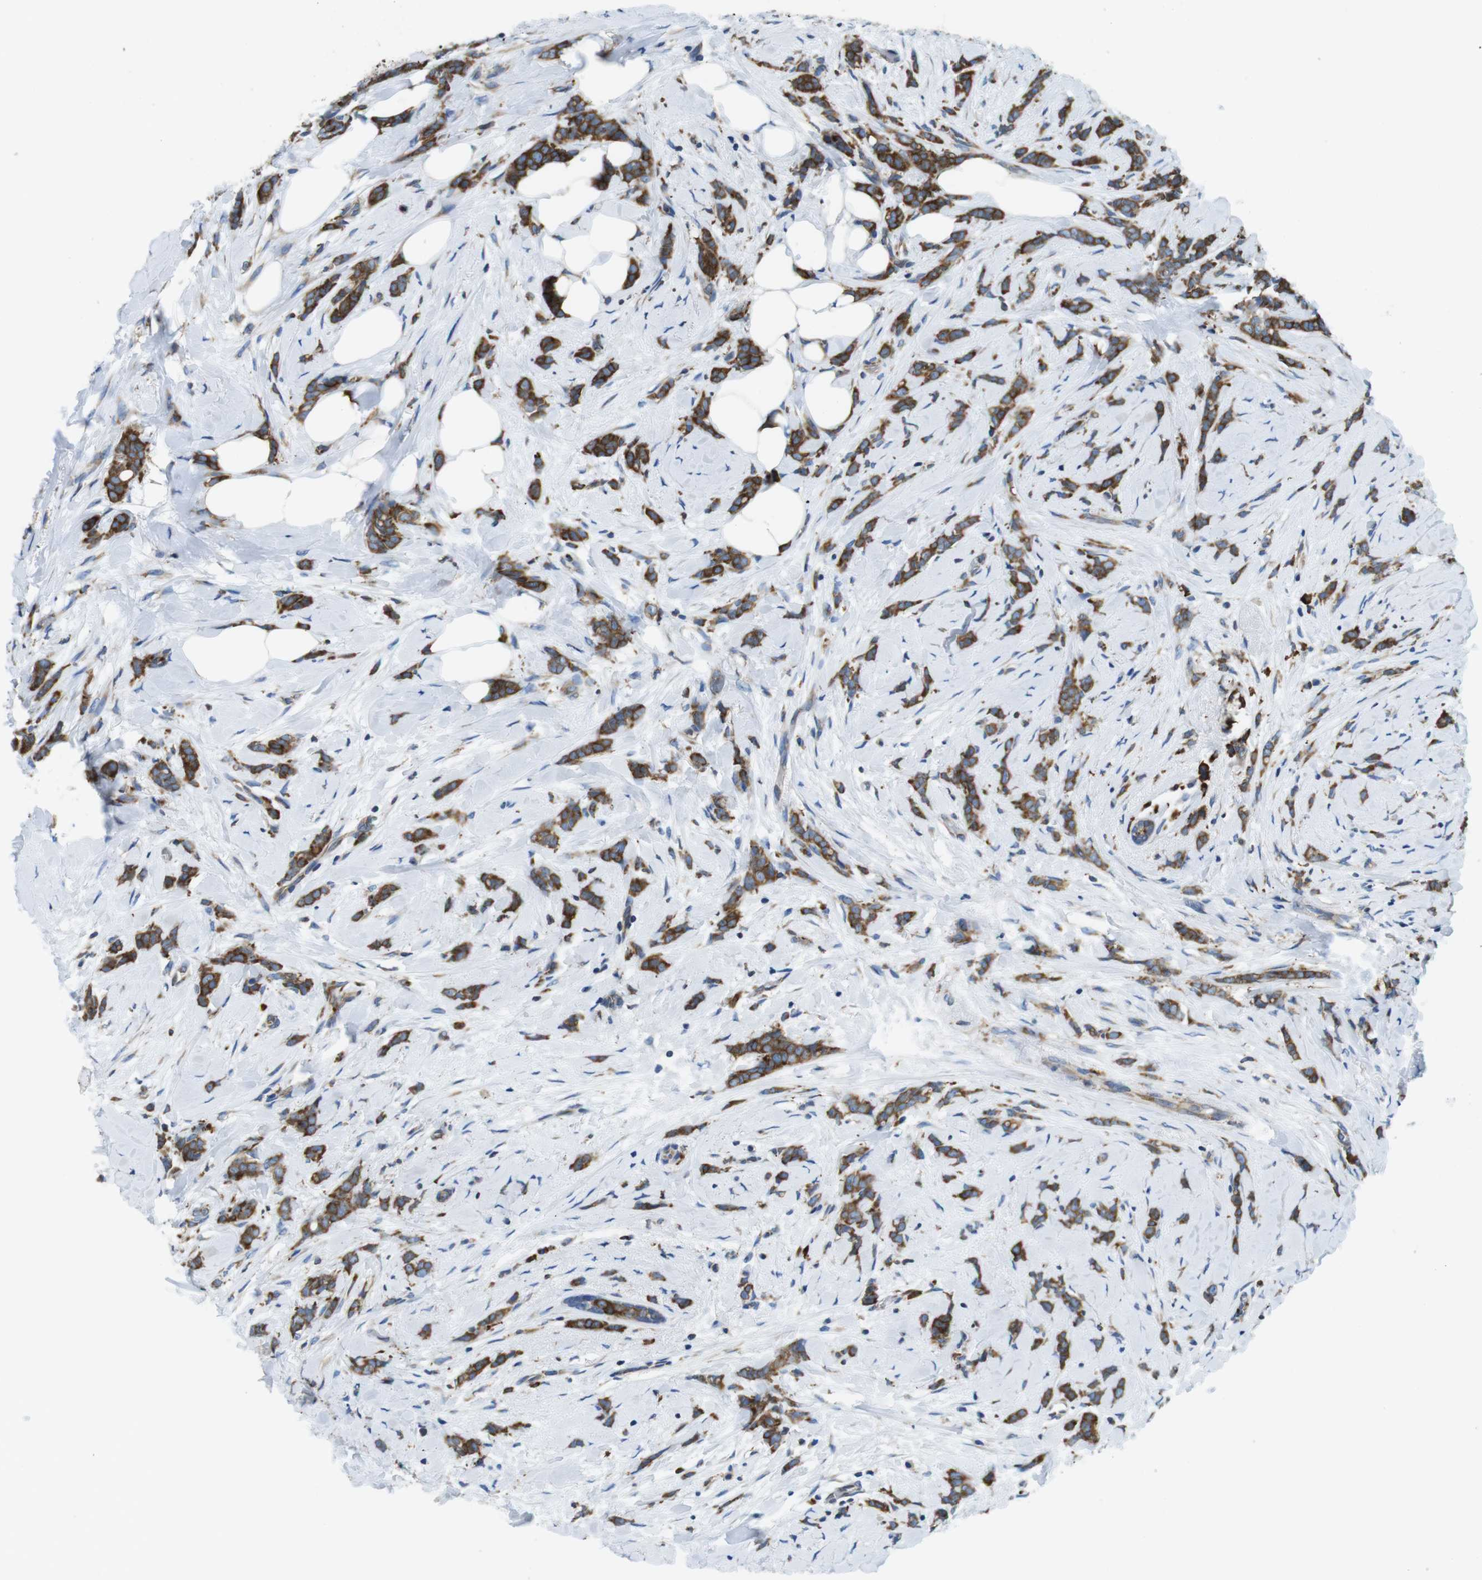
{"staining": {"intensity": "moderate", "quantity": ">75%", "location": "cytoplasmic/membranous"}, "tissue": "breast cancer", "cell_type": "Tumor cells", "image_type": "cancer", "snomed": [{"axis": "morphology", "description": "Lobular carcinoma, in situ"}, {"axis": "morphology", "description": "Lobular carcinoma"}, {"axis": "topography", "description": "Breast"}], "caption": "Human lobular carcinoma (breast) stained for a protein (brown) reveals moderate cytoplasmic/membranous positive staining in approximately >75% of tumor cells.", "gene": "UGGT1", "patient": {"sex": "female", "age": 41}}